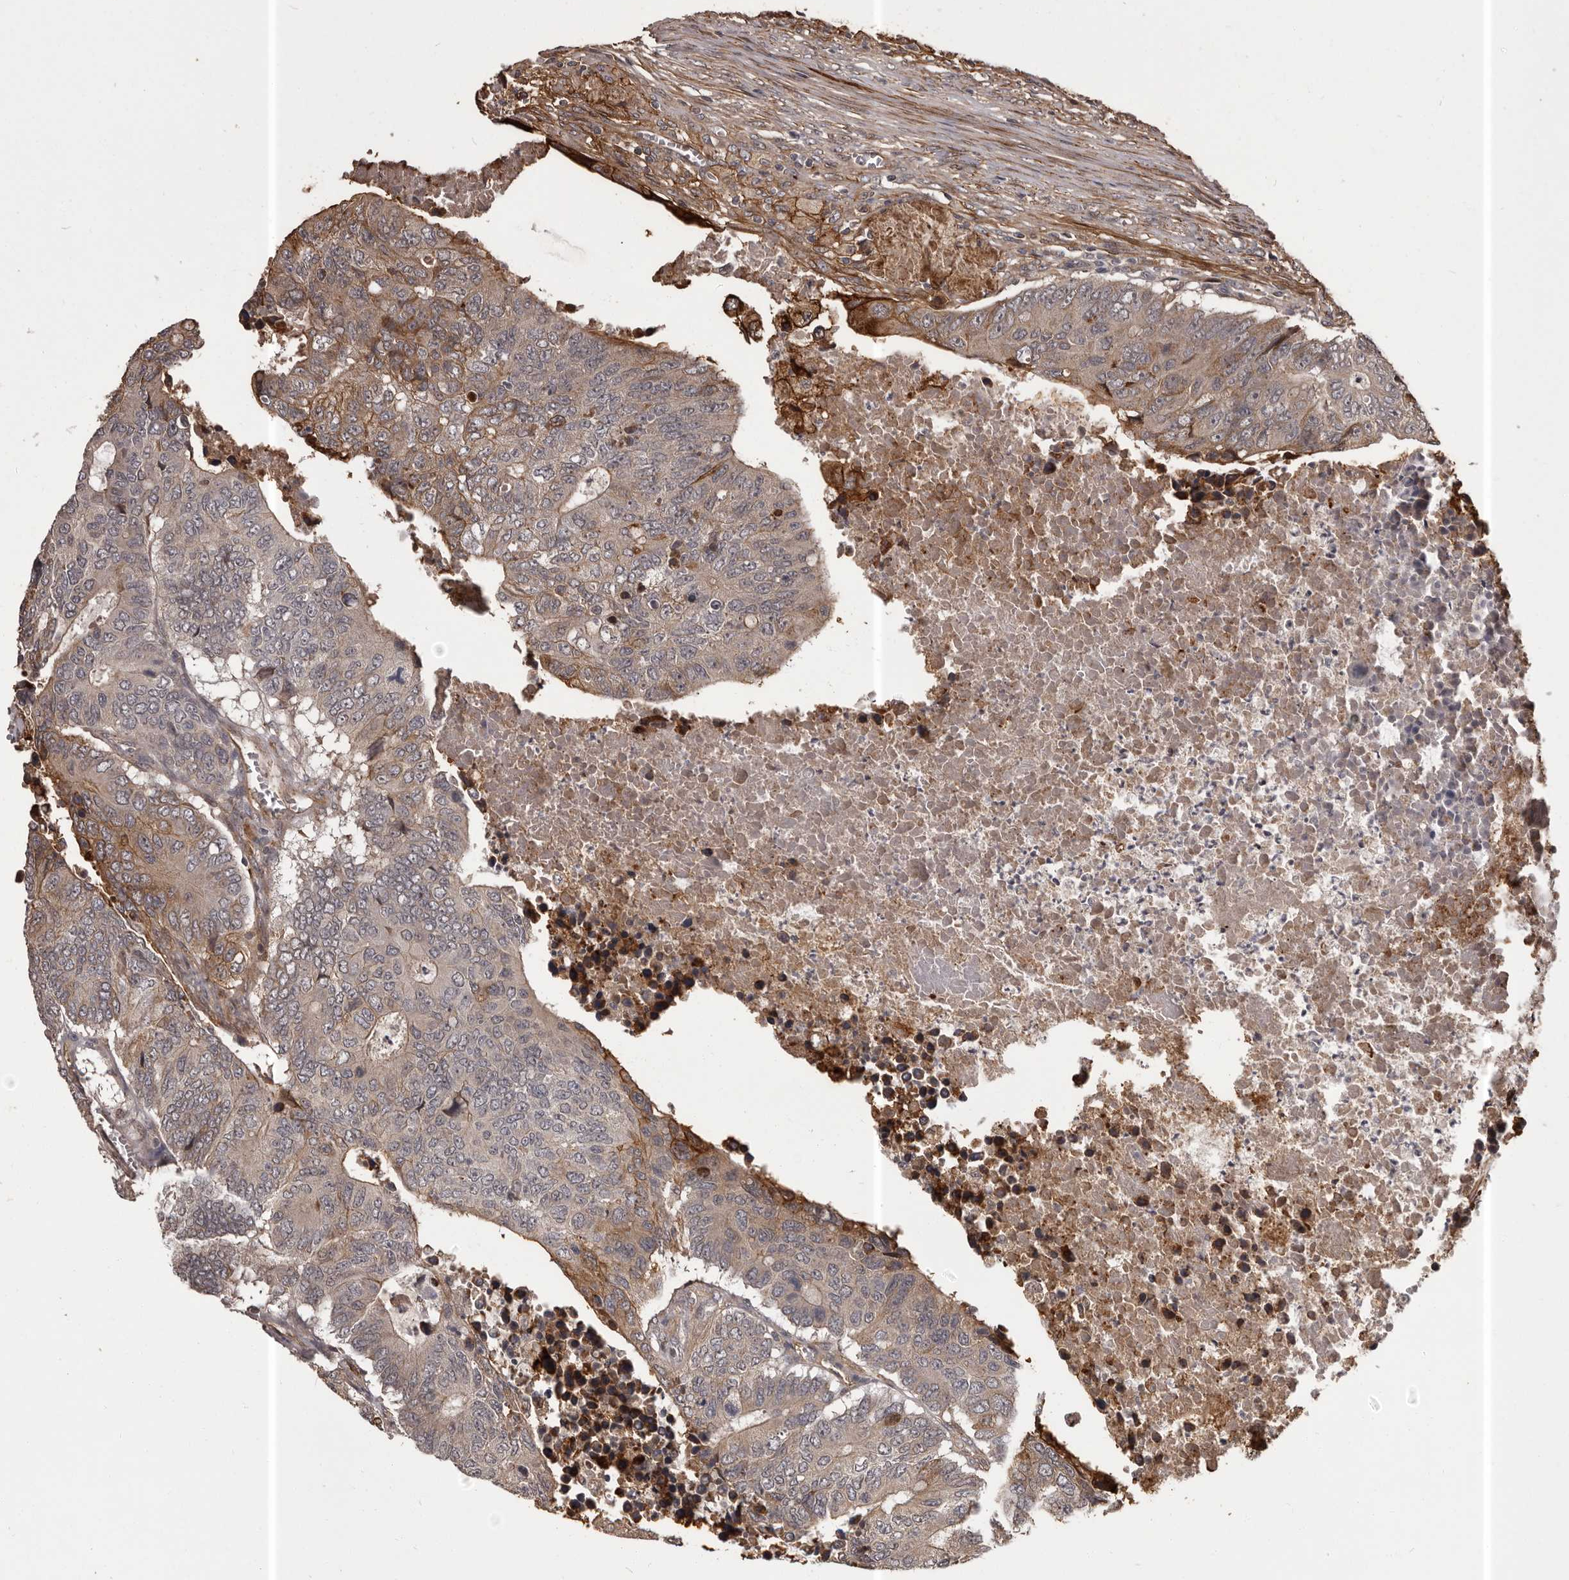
{"staining": {"intensity": "moderate", "quantity": "<25%", "location": "cytoplasmic/membranous"}, "tissue": "colorectal cancer", "cell_type": "Tumor cells", "image_type": "cancer", "snomed": [{"axis": "morphology", "description": "Adenocarcinoma, NOS"}, {"axis": "topography", "description": "Colon"}], "caption": "Colorectal adenocarcinoma stained for a protein (brown) displays moderate cytoplasmic/membranous positive staining in about <25% of tumor cells.", "gene": "SLITRK6", "patient": {"sex": "male", "age": 87}}